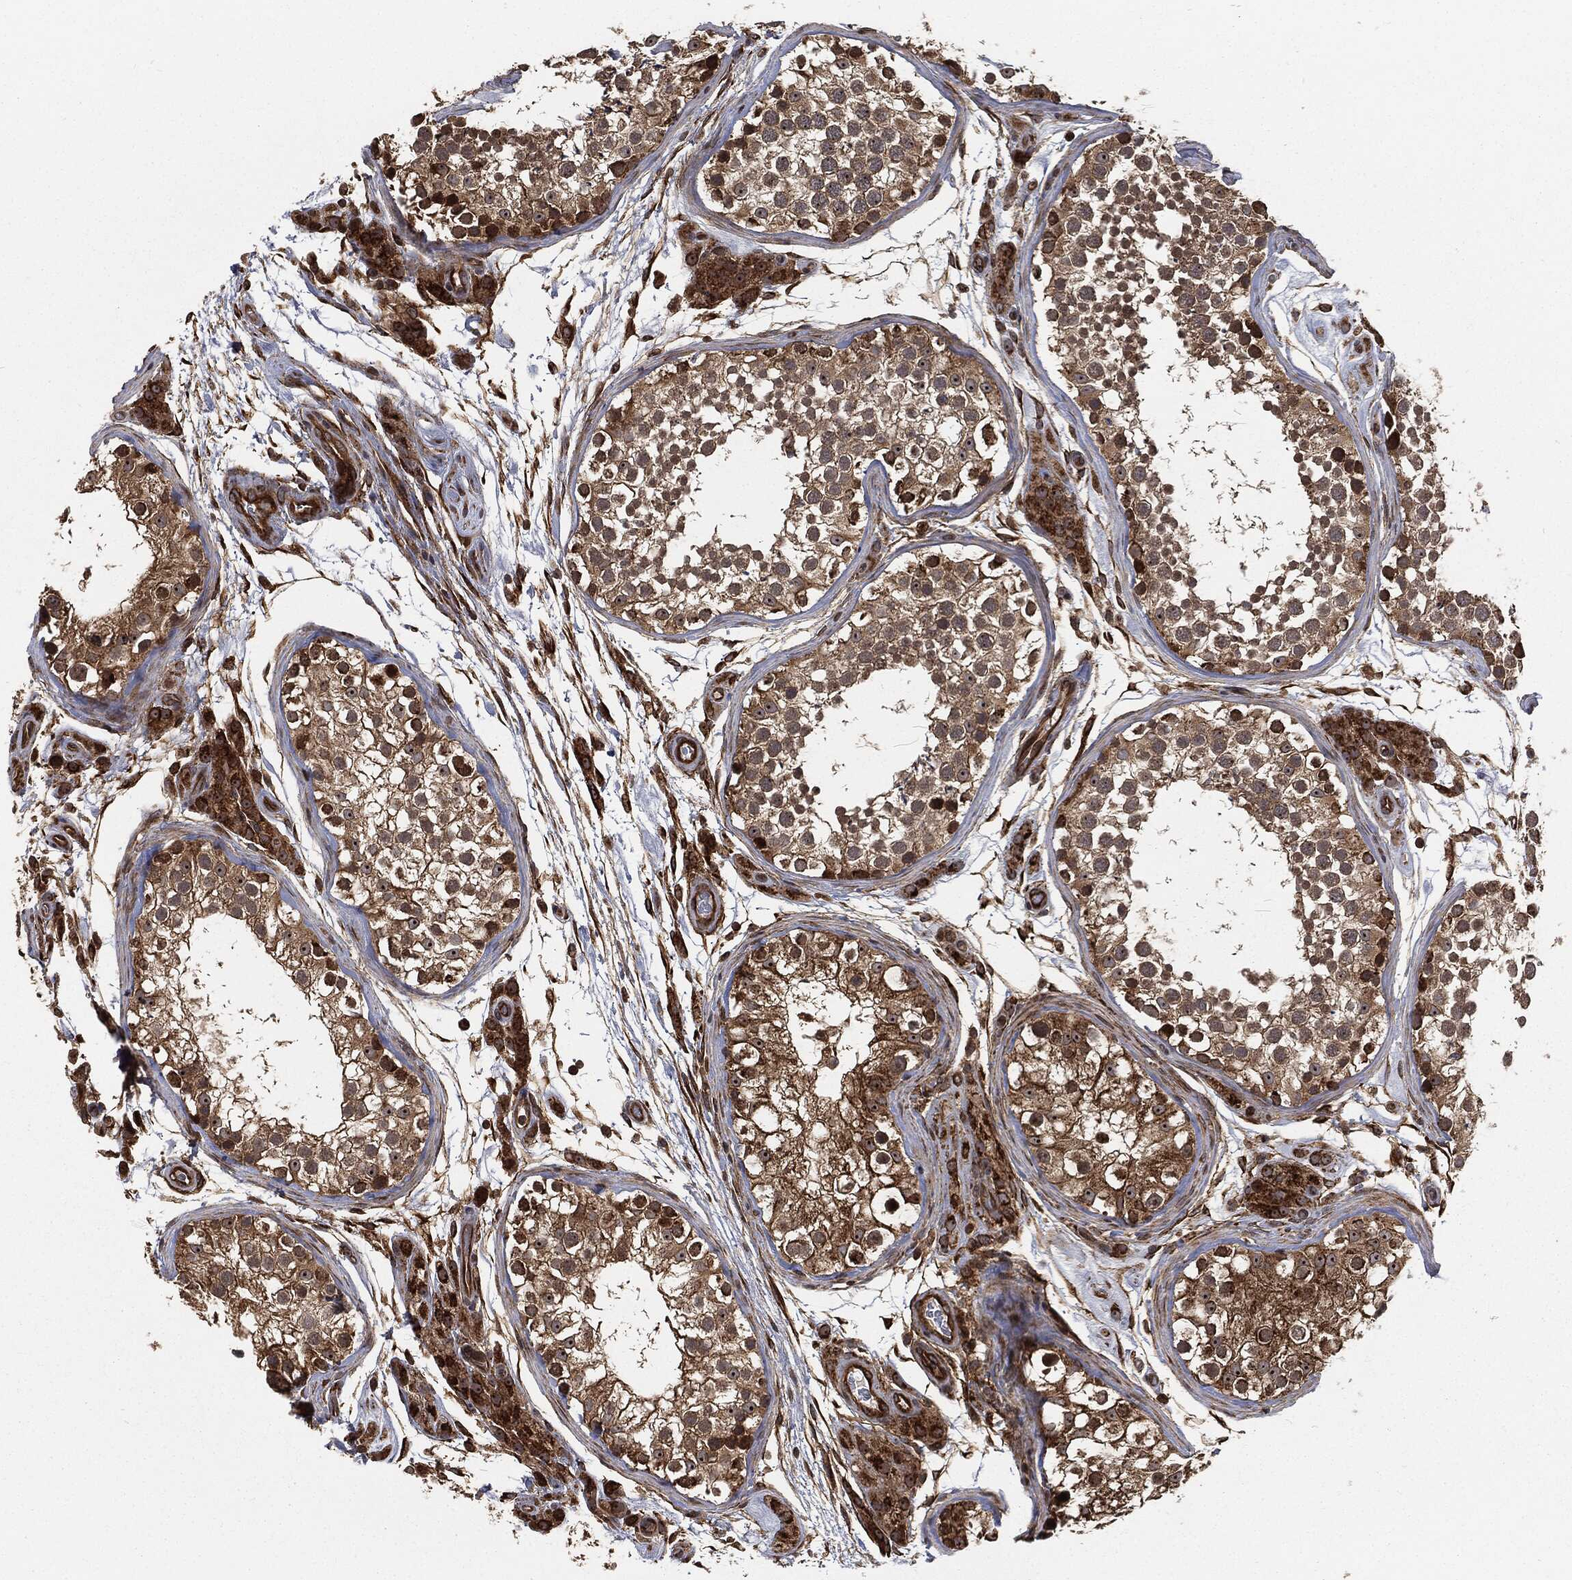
{"staining": {"intensity": "moderate", "quantity": ">75%", "location": "cytoplasmic/membranous"}, "tissue": "testis", "cell_type": "Cells in seminiferous ducts", "image_type": "normal", "snomed": [{"axis": "morphology", "description": "Normal tissue, NOS"}, {"axis": "topography", "description": "Testis"}], "caption": "Immunohistochemical staining of unremarkable human testis reveals moderate cytoplasmic/membranous protein staining in approximately >75% of cells in seminiferous ducts. Using DAB (3,3'-diaminobenzidine) (brown) and hematoxylin (blue) stains, captured at high magnification using brightfield microscopy.", "gene": "RFTN1", "patient": {"sex": "male", "age": 31}}